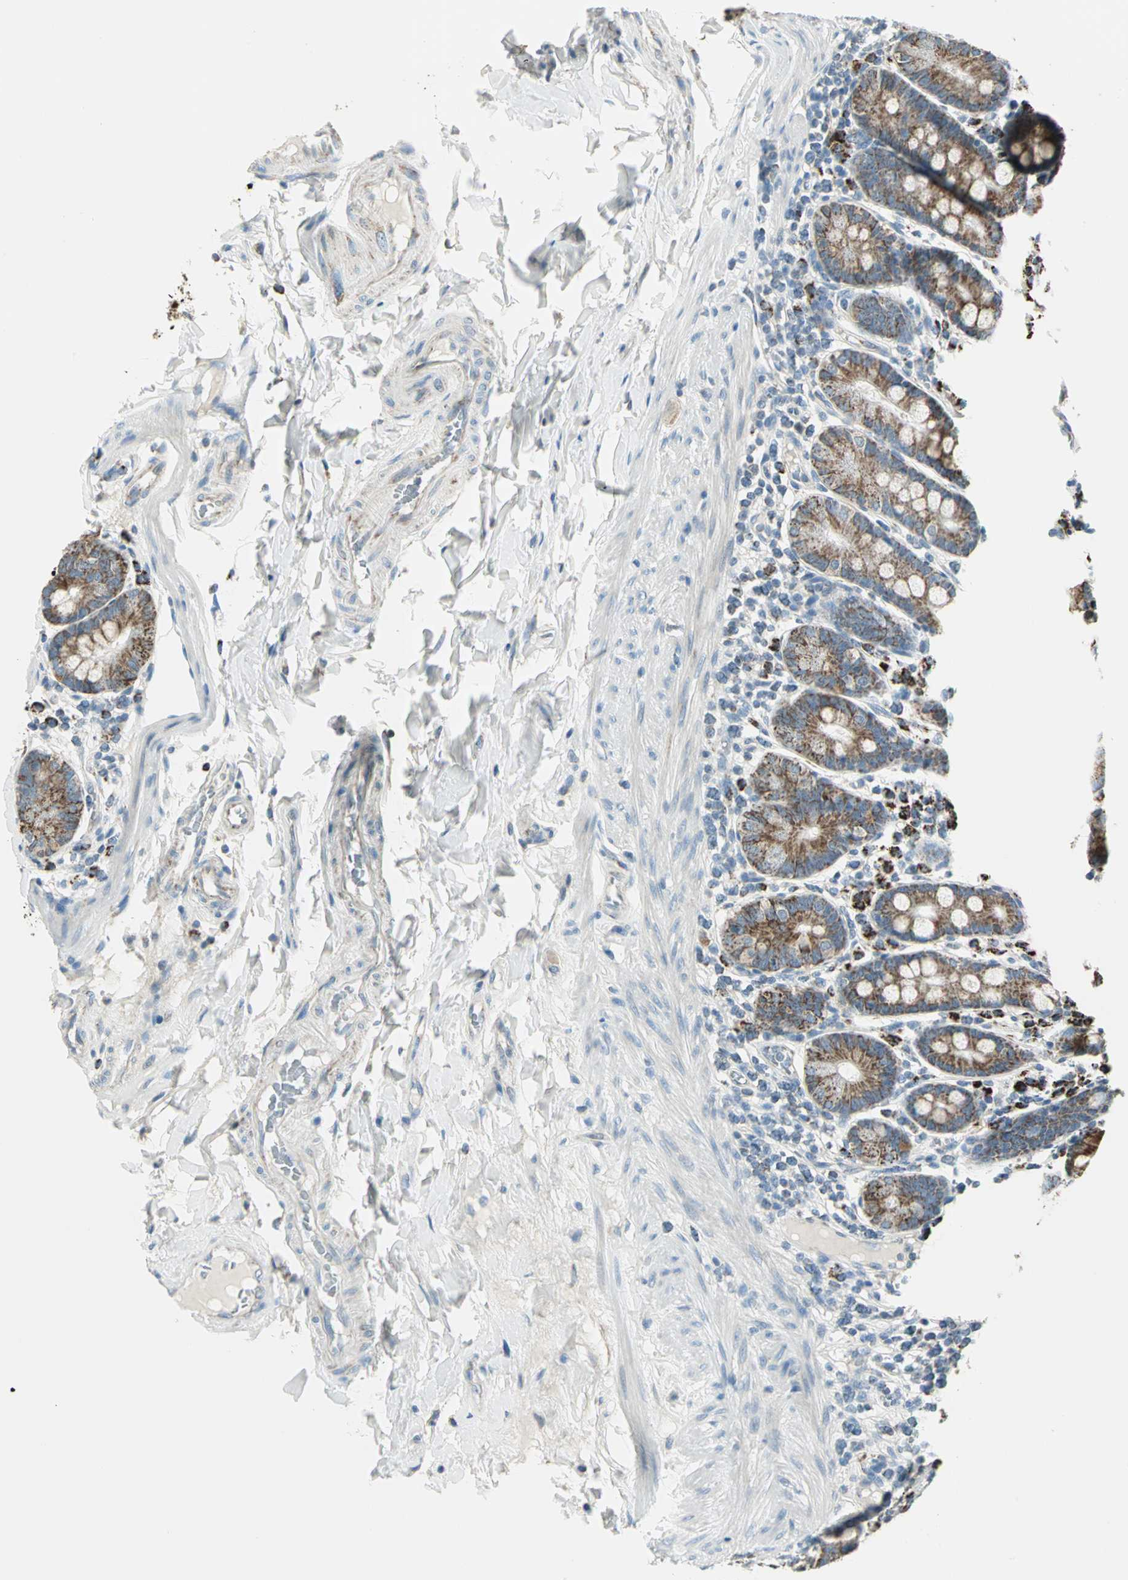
{"staining": {"intensity": "strong", "quantity": ">75%", "location": "cytoplasmic/membranous"}, "tissue": "duodenum", "cell_type": "Glandular cells", "image_type": "normal", "snomed": [{"axis": "morphology", "description": "Normal tissue, NOS"}, {"axis": "topography", "description": "Duodenum"}], "caption": "A high-resolution image shows IHC staining of unremarkable duodenum, which reveals strong cytoplasmic/membranous positivity in approximately >75% of glandular cells.", "gene": "ACADM", "patient": {"sex": "male", "age": 50}}